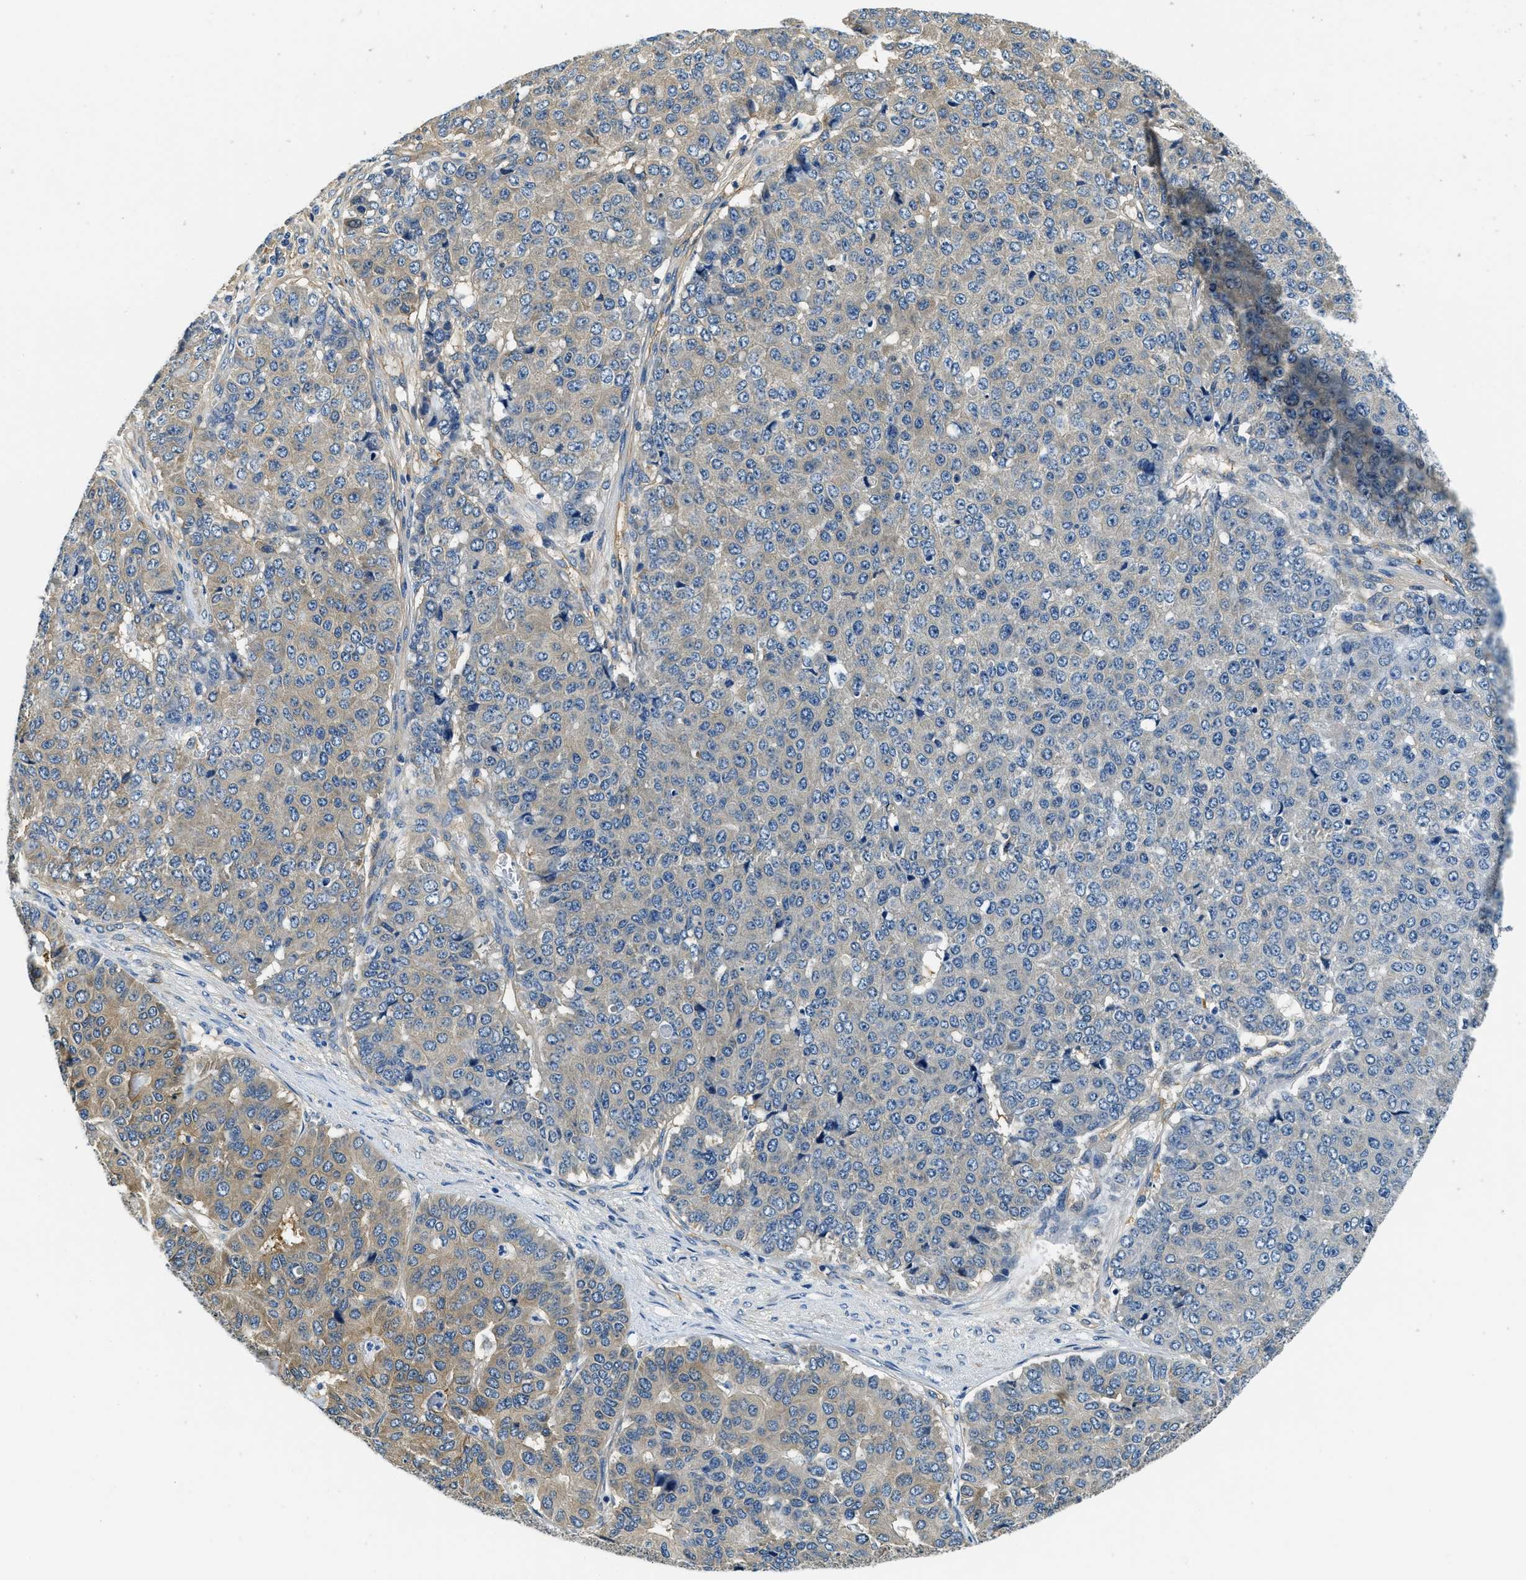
{"staining": {"intensity": "moderate", "quantity": "25%-75%", "location": "cytoplasmic/membranous"}, "tissue": "pancreatic cancer", "cell_type": "Tumor cells", "image_type": "cancer", "snomed": [{"axis": "morphology", "description": "Adenocarcinoma, NOS"}, {"axis": "topography", "description": "Pancreas"}], "caption": "Immunohistochemistry image of human pancreatic cancer stained for a protein (brown), which reveals medium levels of moderate cytoplasmic/membranous staining in approximately 25%-75% of tumor cells.", "gene": "TWF1", "patient": {"sex": "male", "age": 50}}